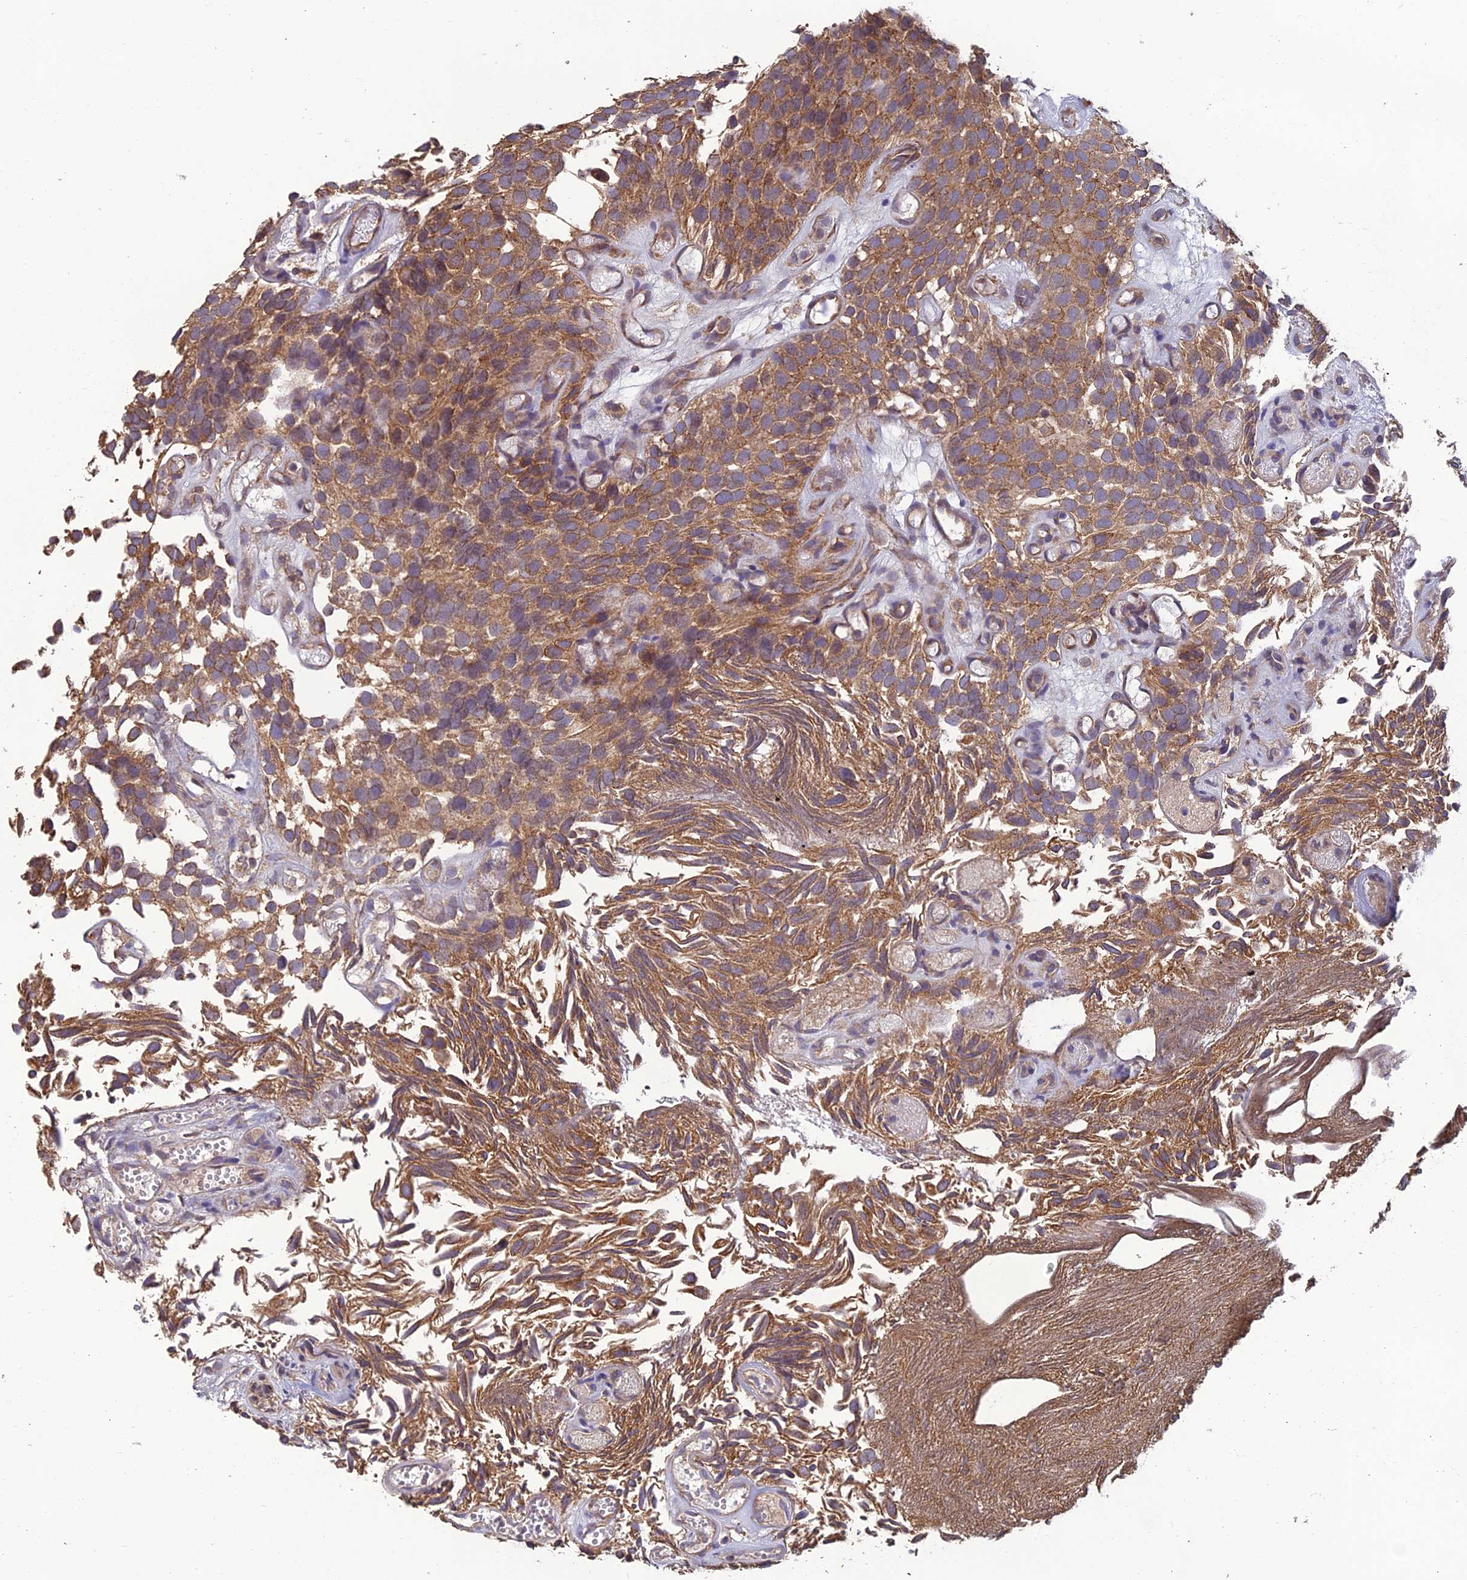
{"staining": {"intensity": "moderate", "quantity": ">75%", "location": "cytoplasmic/membranous"}, "tissue": "urothelial cancer", "cell_type": "Tumor cells", "image_type": "cancer", "snomed": [{"axis": "morphology", "description": "Urothelial carcinoma, Low grade"}, {"axis": "topography", "description": "Urinary bladder"}], "caption": "A medium amount of moderate cytoplasmic/membranous positivity is present in about >75% of tumor cells in low-grade urothelial carcinoma tissue.", "gene": "MRNIP", "patient": {"sex": "male", "age": 89}}